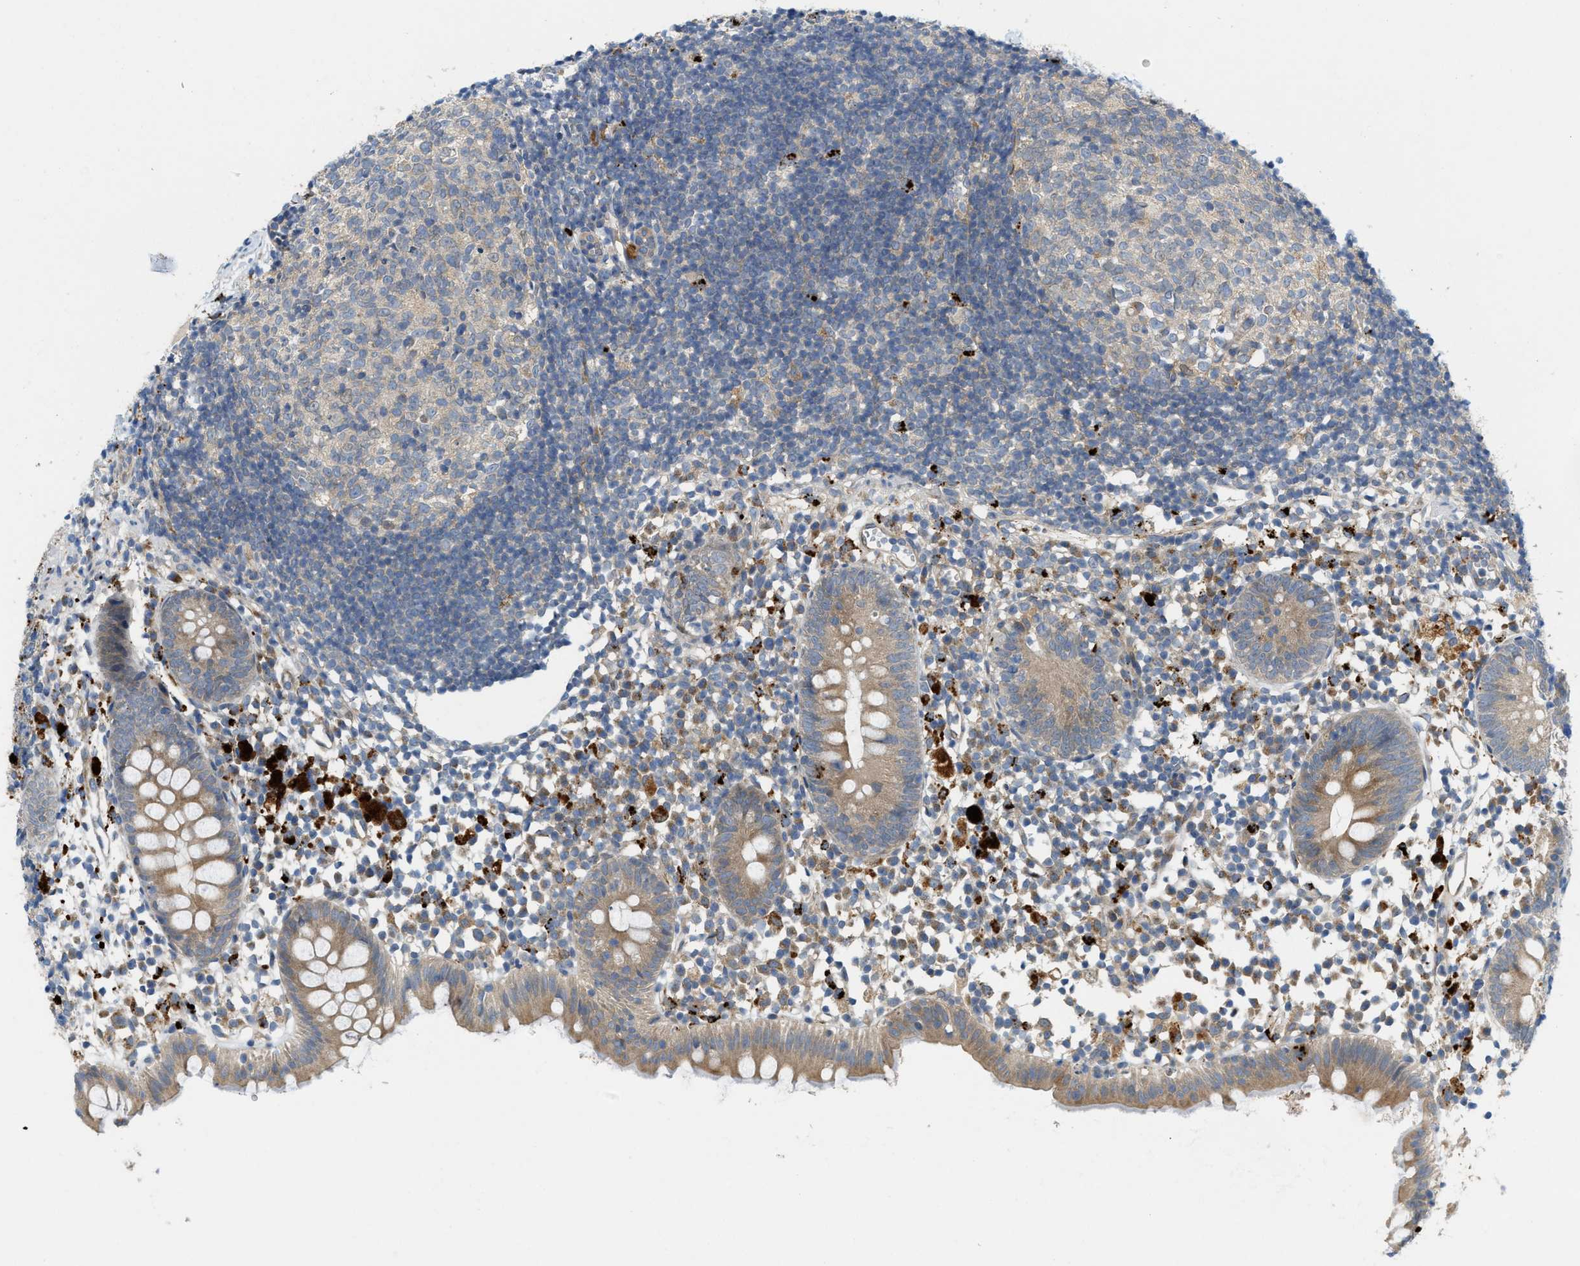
{"staining": {"intensity": "moderate", "quantity": "25%-75%", "location": "cytoplasmic/membranous"}, "tissue": "appendix", "cell_type": "Glandular cells", "image_type": "normal", "snomed": [{"axis": "morphology", "description": "Normal tissue, NOS"}, {"axis": "topography", "description": "Appendix"}], "caption": "Moderate cytoplasmic/membranous staining is identified in about 25%-75% of glandular cells in benign appendix. (IHC, brightfield microscopy, high magnification).", "gene": "KLHDC10", "patient": {"sex": "female", "age": 20}}